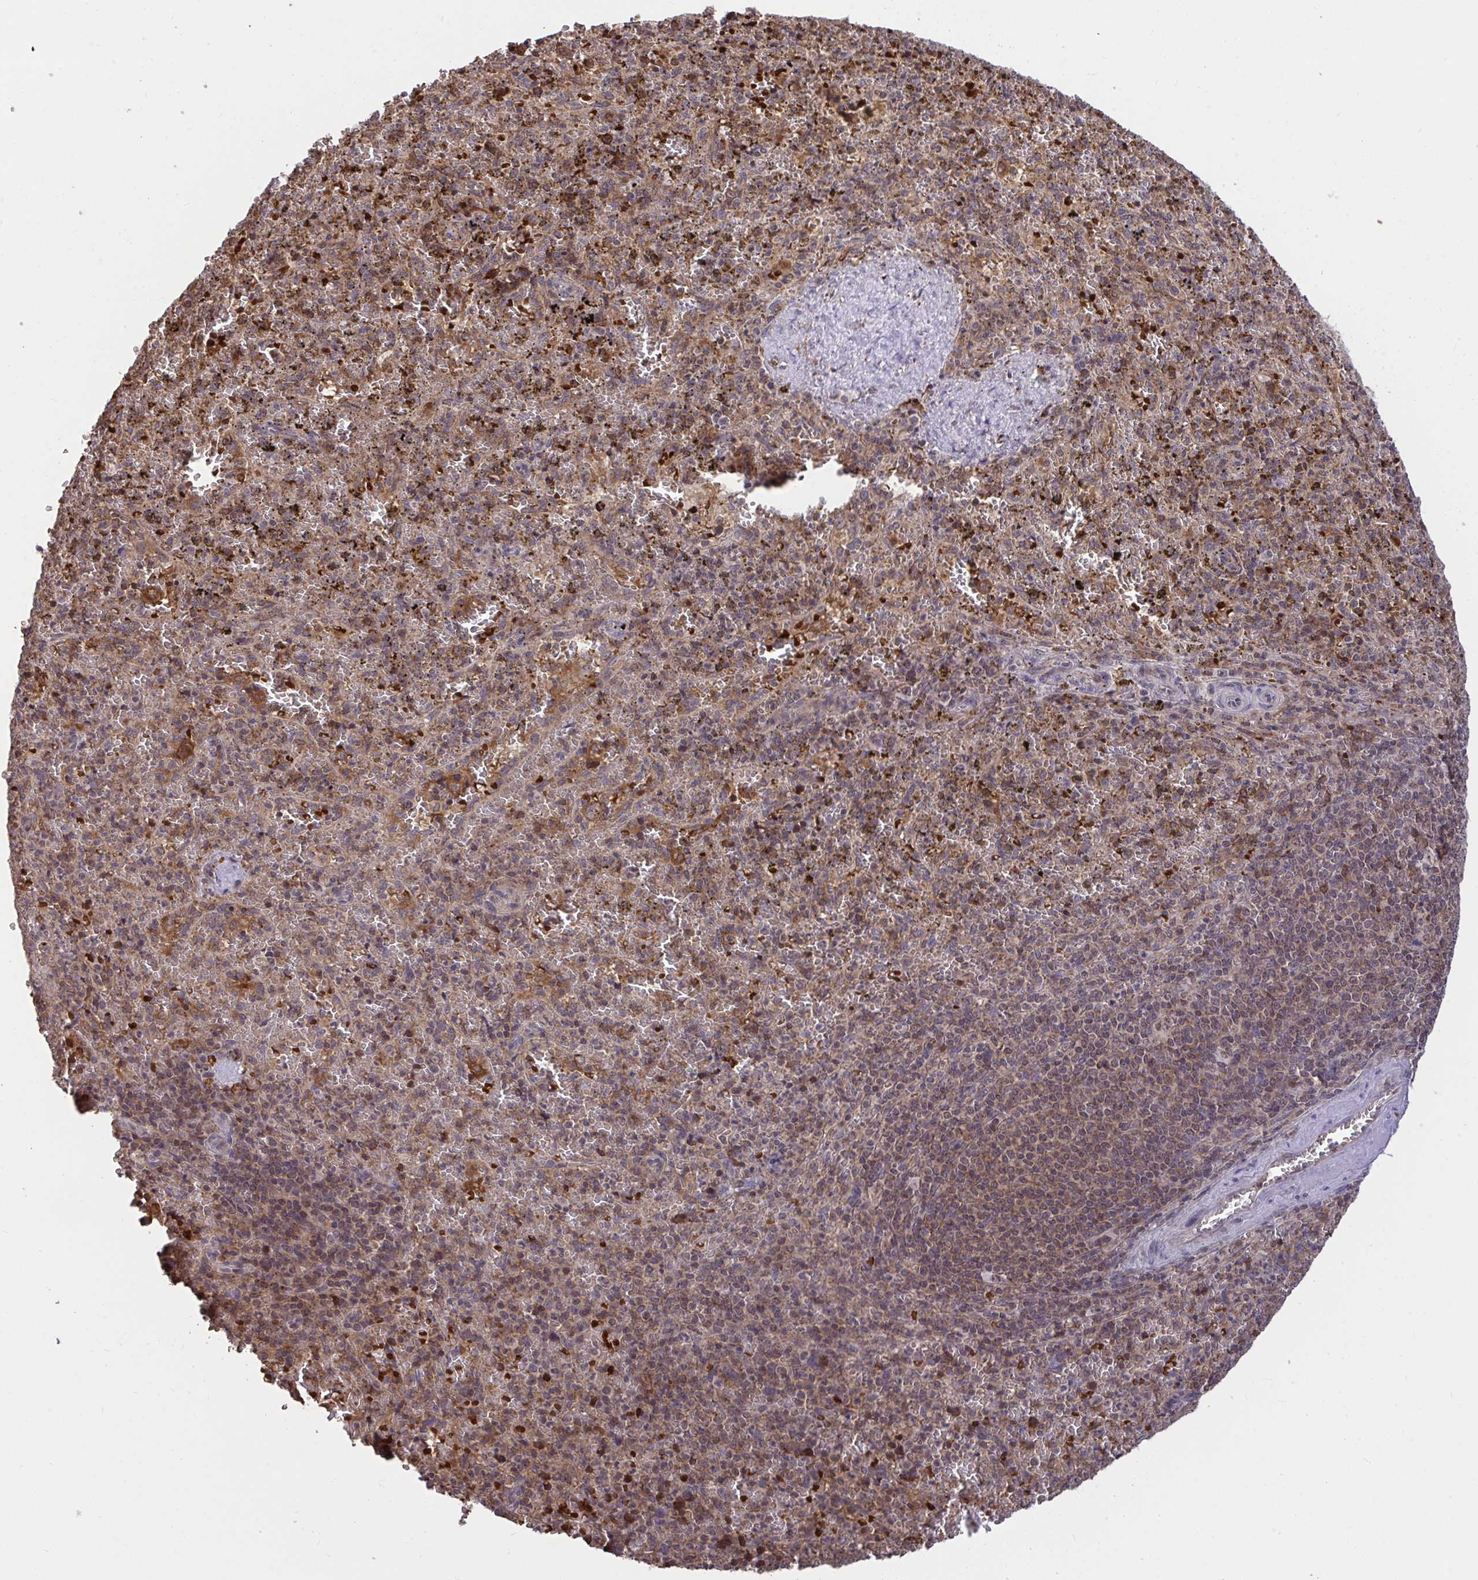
{"staining": {"intensity": "weak", "quantity": "25%-75%", "location": "cytoplasmic/membranous"}, "tissue": "spleen", "cell_type": "Cells in red pulp", "image_type": "normal", "snomed": [{"axis": "morphology", "description": "Normal tissue, NOS"}, {"axis": "topography", "description": "Spleen"}], "caption": "Immunohistochemistry (IHC) (DAB) staining of unremarkable spleen reveals weak cytoplasmic/membranous protein positivity in about 25%-75% of cells in red pulp. The staining was performed using DAB (3,3'-diaminobenzidine) to visualize the protein expression in brown, while the nuclei were stained in blue with hematoxylin (Magnification: 20x).", "gene": "PPP1CA", "patient": {"sex": "female", "age": 50}}